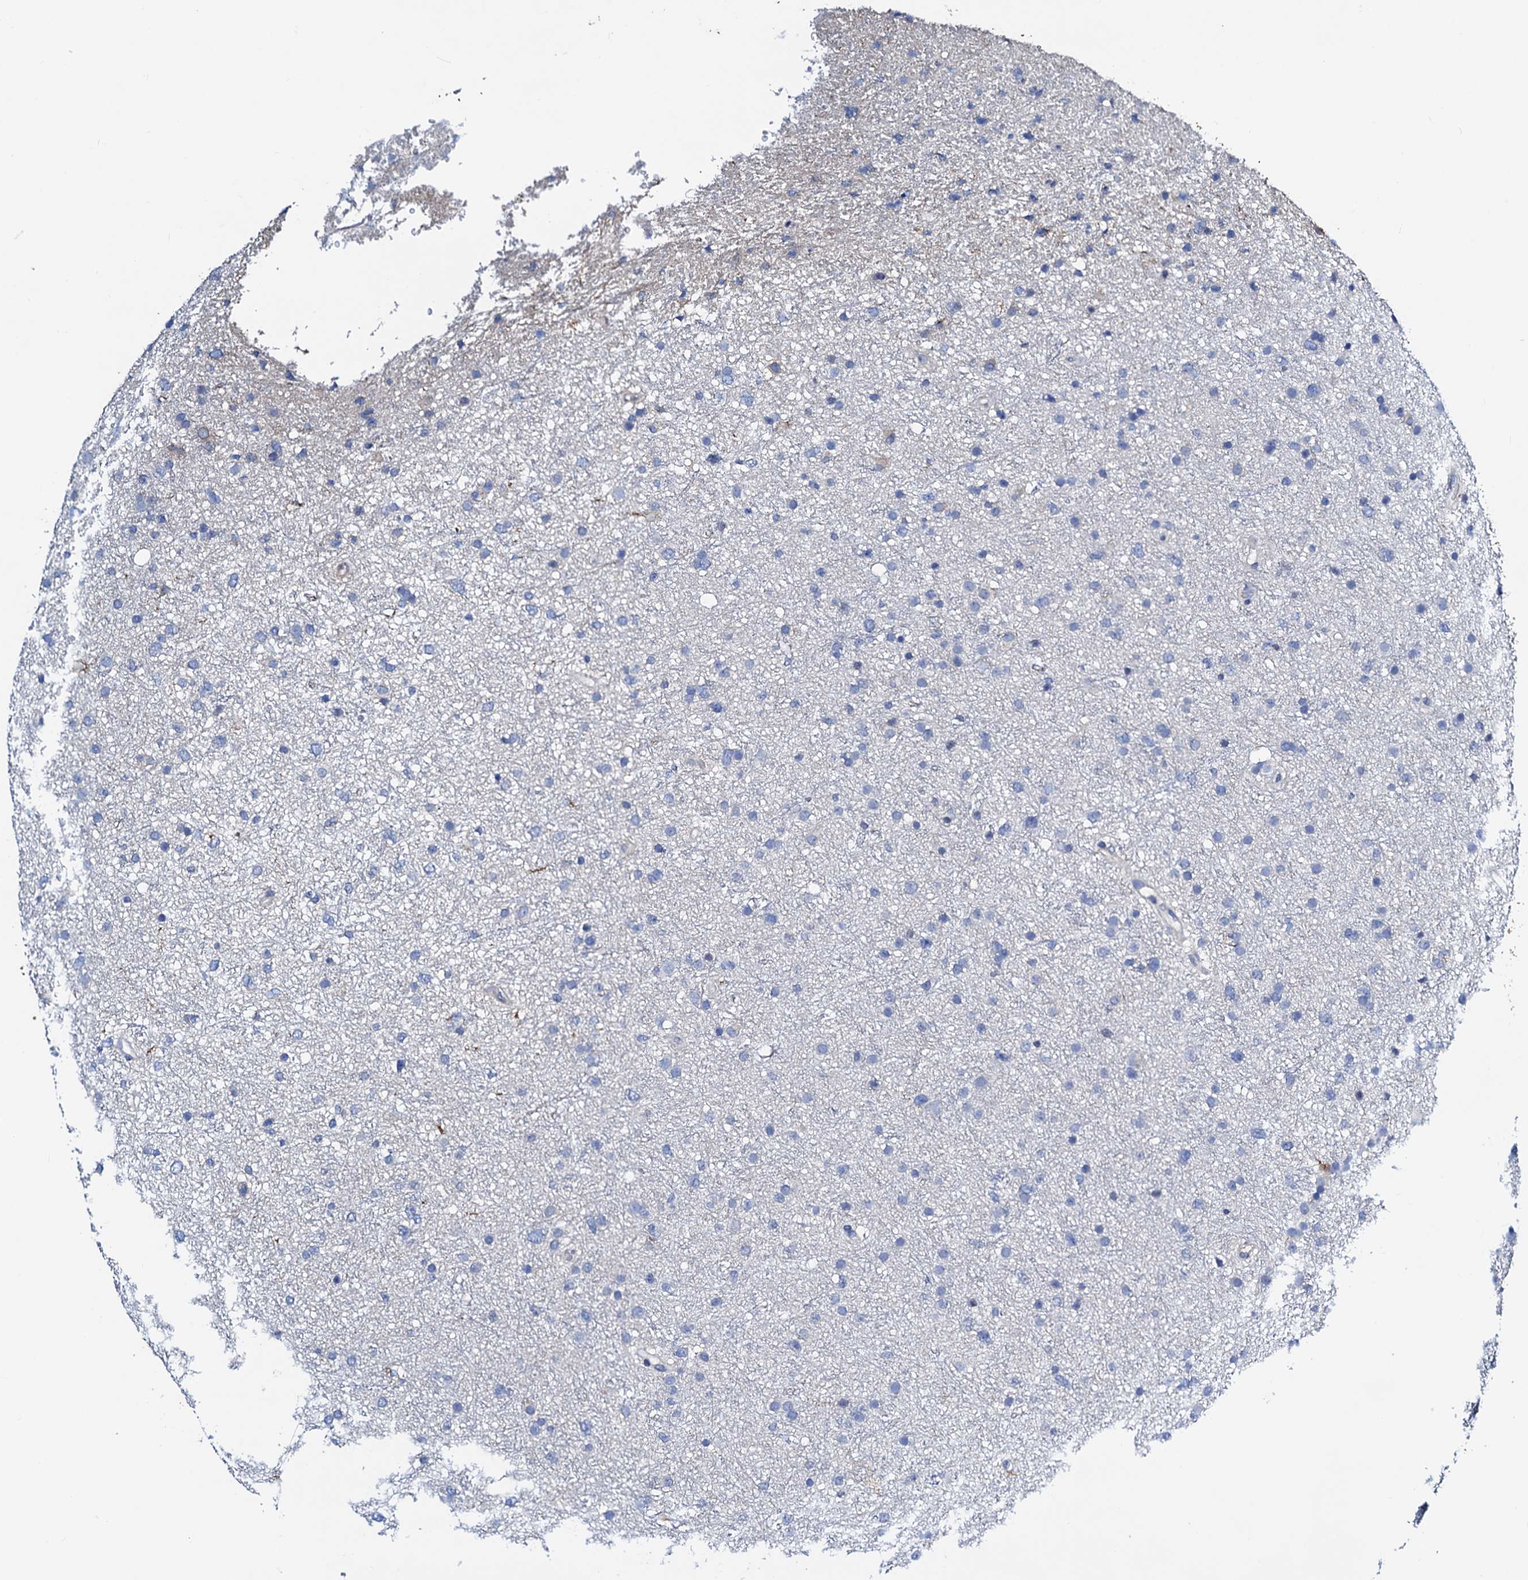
{"staining": {"intensity": "negative", "quantity": "none", "location": "none"}, "tissue": "glioma", "cell_type": "Tumor cells", "image_type": "cancer", "snomed": [{"axis": "morphology", "description": "Glioma, malignant, Low grade"}, {"axis": "topography", "description": "Cerebral cortex"}], "caption": "Glioma was stained to show a protein in brown. There is no significant staining in tumor cells.", "gene": "GCOM1", "patient": {"sex": "female", "age": 39}}